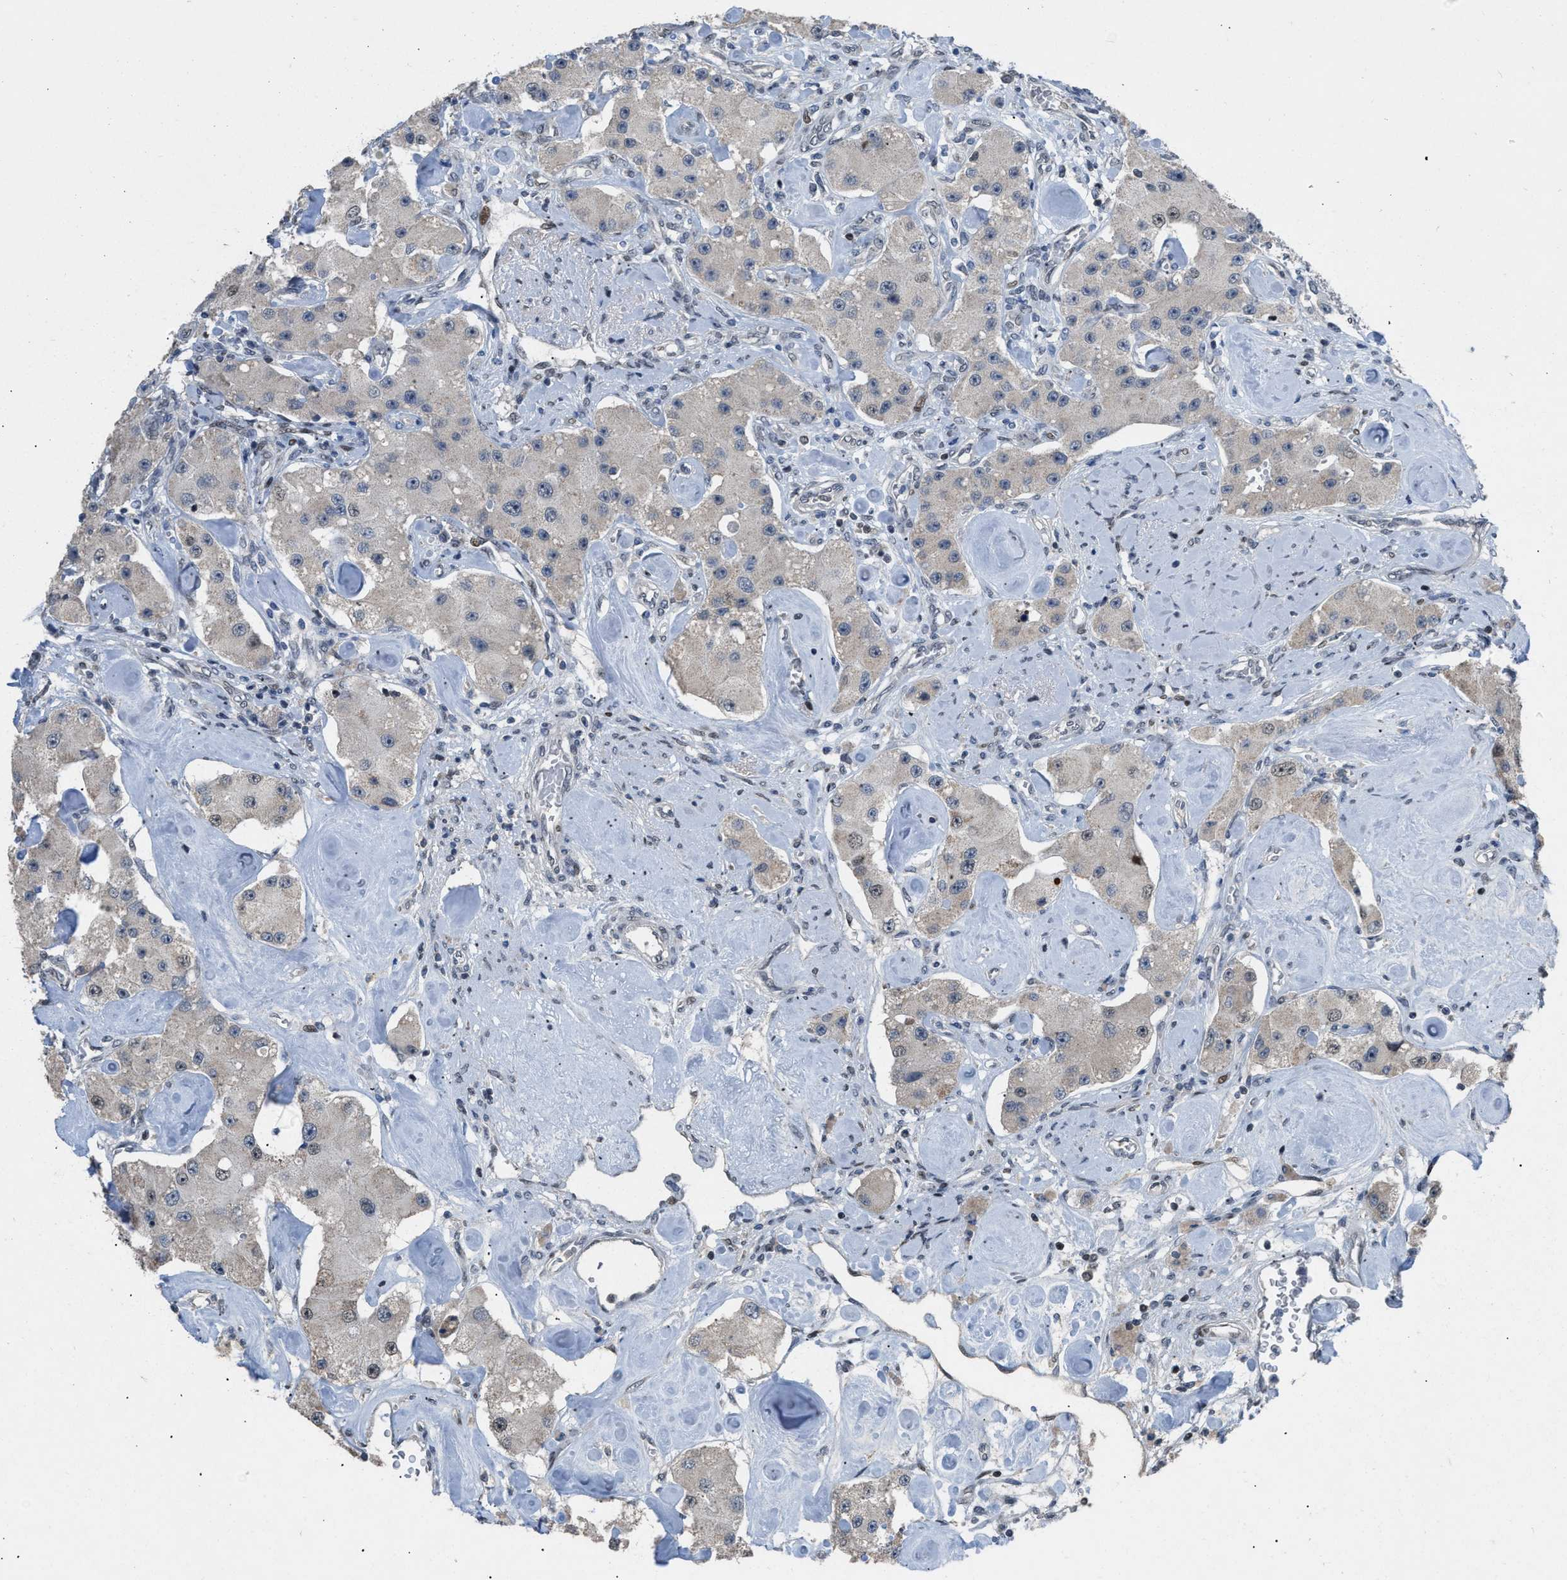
{"staining": {"intensity": "weak", "quantity": "<25%", "location": "cytoplasmic/membranous"}, "tissue": "carcinoid", "cell_type": "Tumor cells", "image_type": "cancer", "snomed": [{"axis": "morphology", "description": "Carcinoid, malignant, NOS"}, {"axis": "topography", "description": "Pancreas"}], "caption": "IHC of malignant carcinoid reveals no staining in tumor cells.", "gene": "SETDB1", "patient": {"sex": "male", "age": 41}}